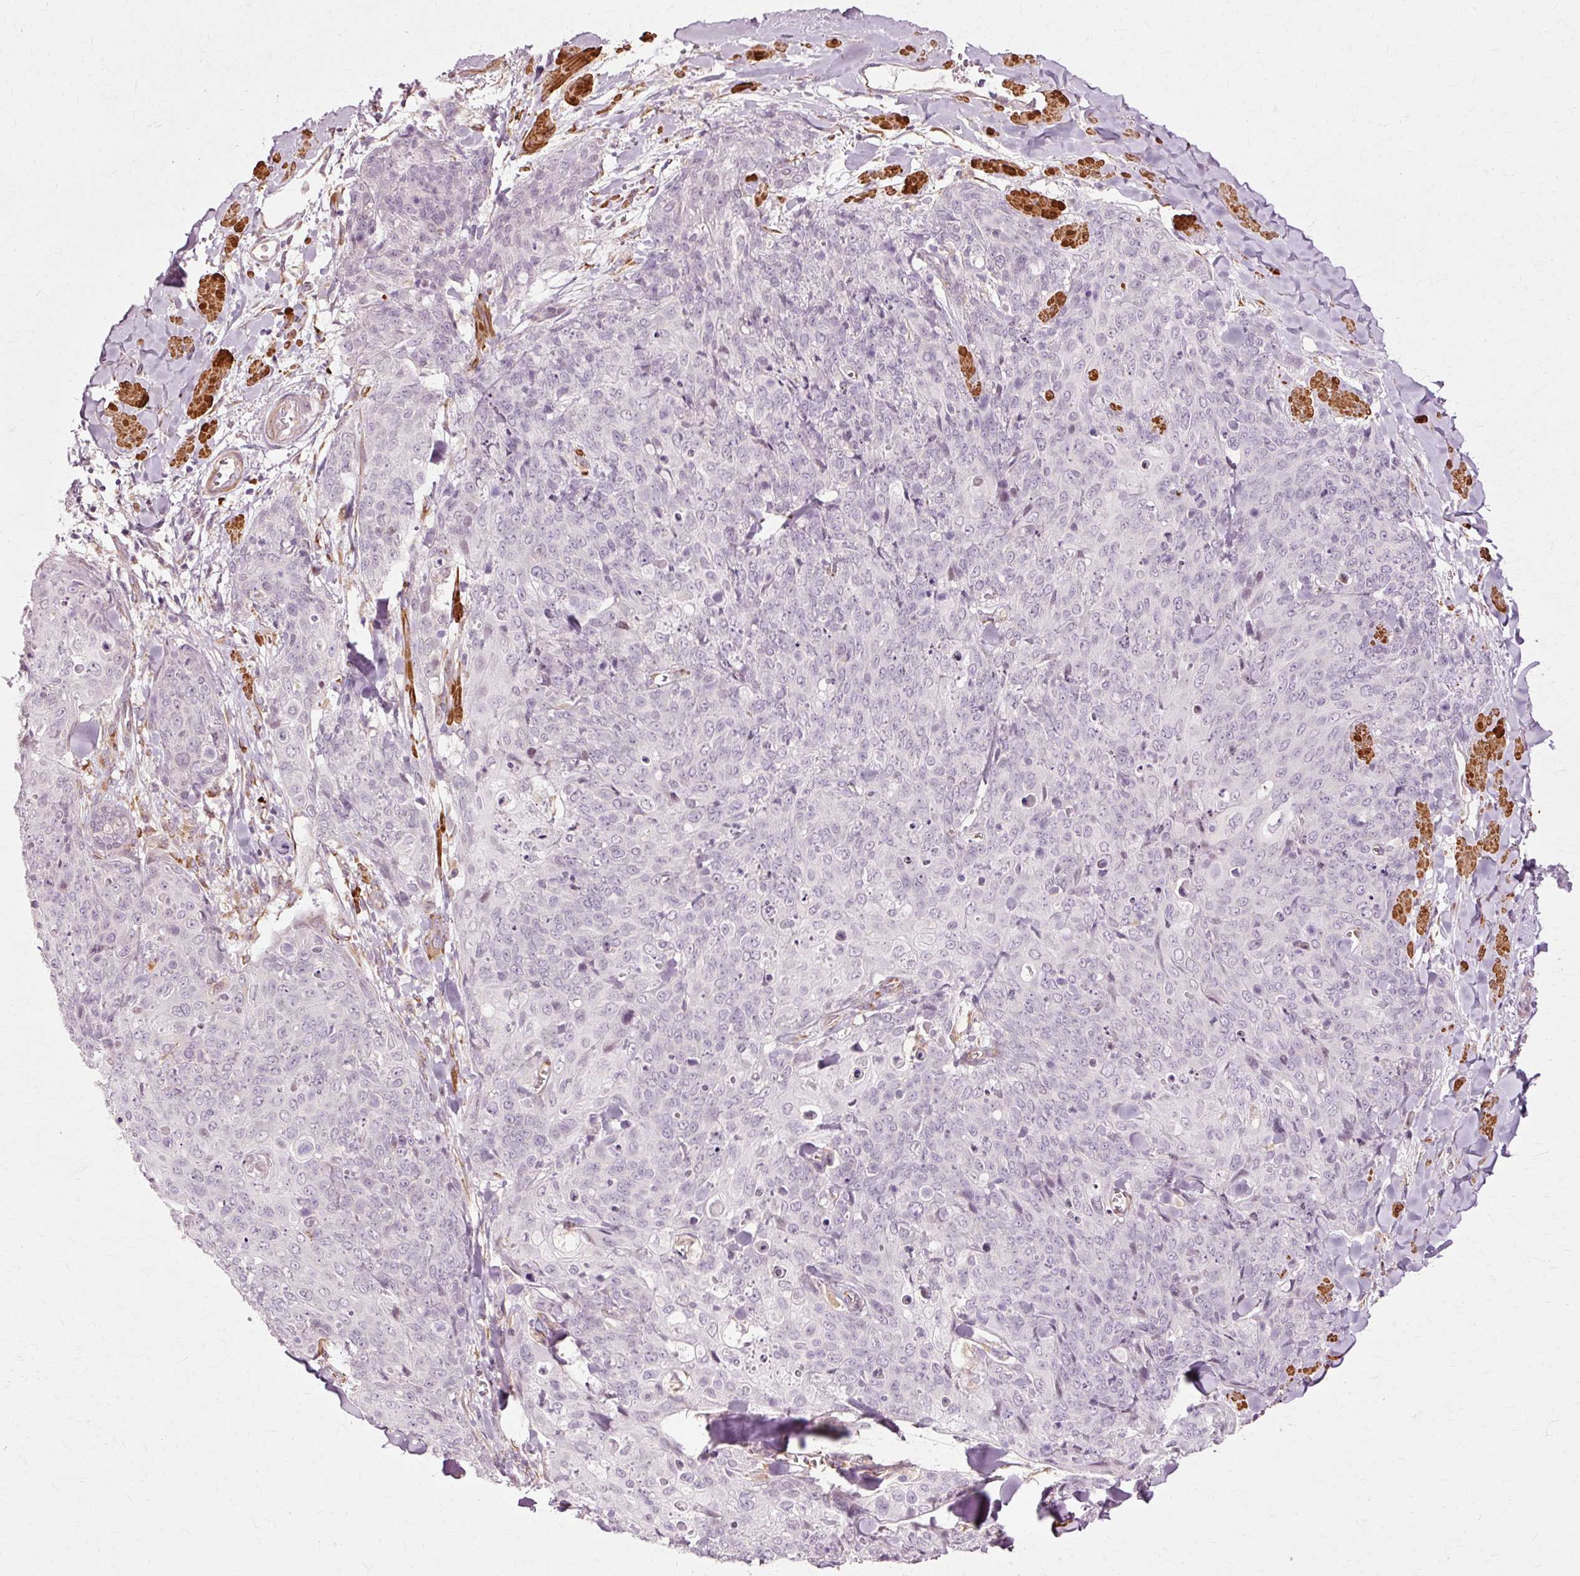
{"staining": {"intensity": "negative", "quantity": "none", "location": "none"}, "tissue": "skin cancer", "cell_type": "Tumor cells", "image_type": "cancer", "snomed": [{"axis": "morphology", "description": "Squamous cell carcinoma, NOS"}, {"axis": "topography", "description": "Skin"}, {"axis": "topography", "description": "Vulva"}], "caption": "IHC histopathology image of skin cancer stained for a protein (brown), which displays no expression in tumor cells.", "gene": "RGPD5", "patient": {"sex": "female", "age": 85}}